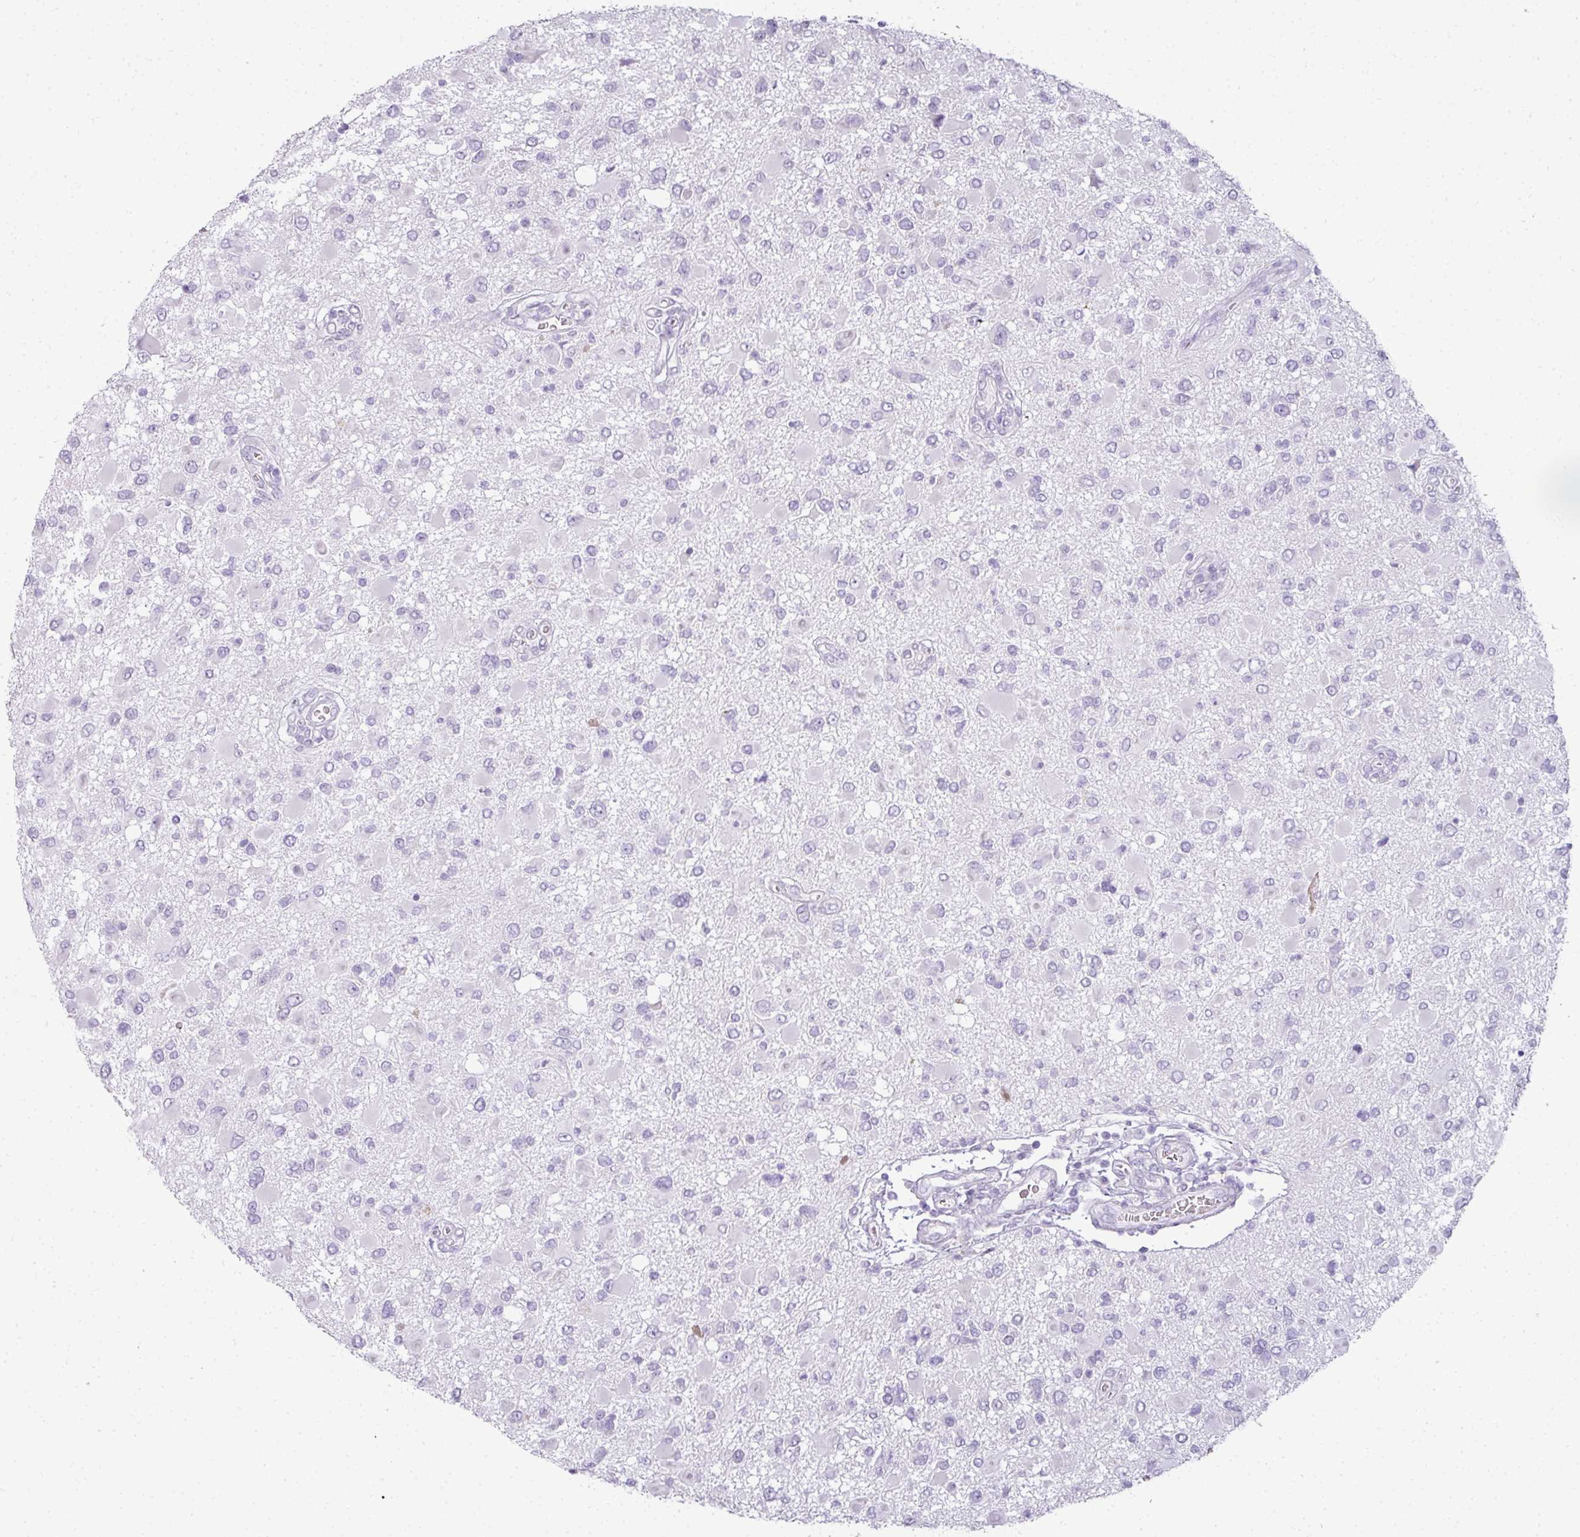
{"staining": {"intensity": "negative", "quantity": "none", "location": "none"}, "tissue": "glioma", "cell_type": "Tumor cells", "image_type": "cancer", "snomed": [{"axis": "morphology", "description": "Glioma, malignant, High grade"}, {"axis": "topography", "description": "Brain"}], "caption": "DAB immunohistochemical staining of glioma reveals no significant positivity in tumor cells. Nuclei are stained in blue.", "gene": "RBMY1F", "patient": {"sex": "male", "age": 53}}